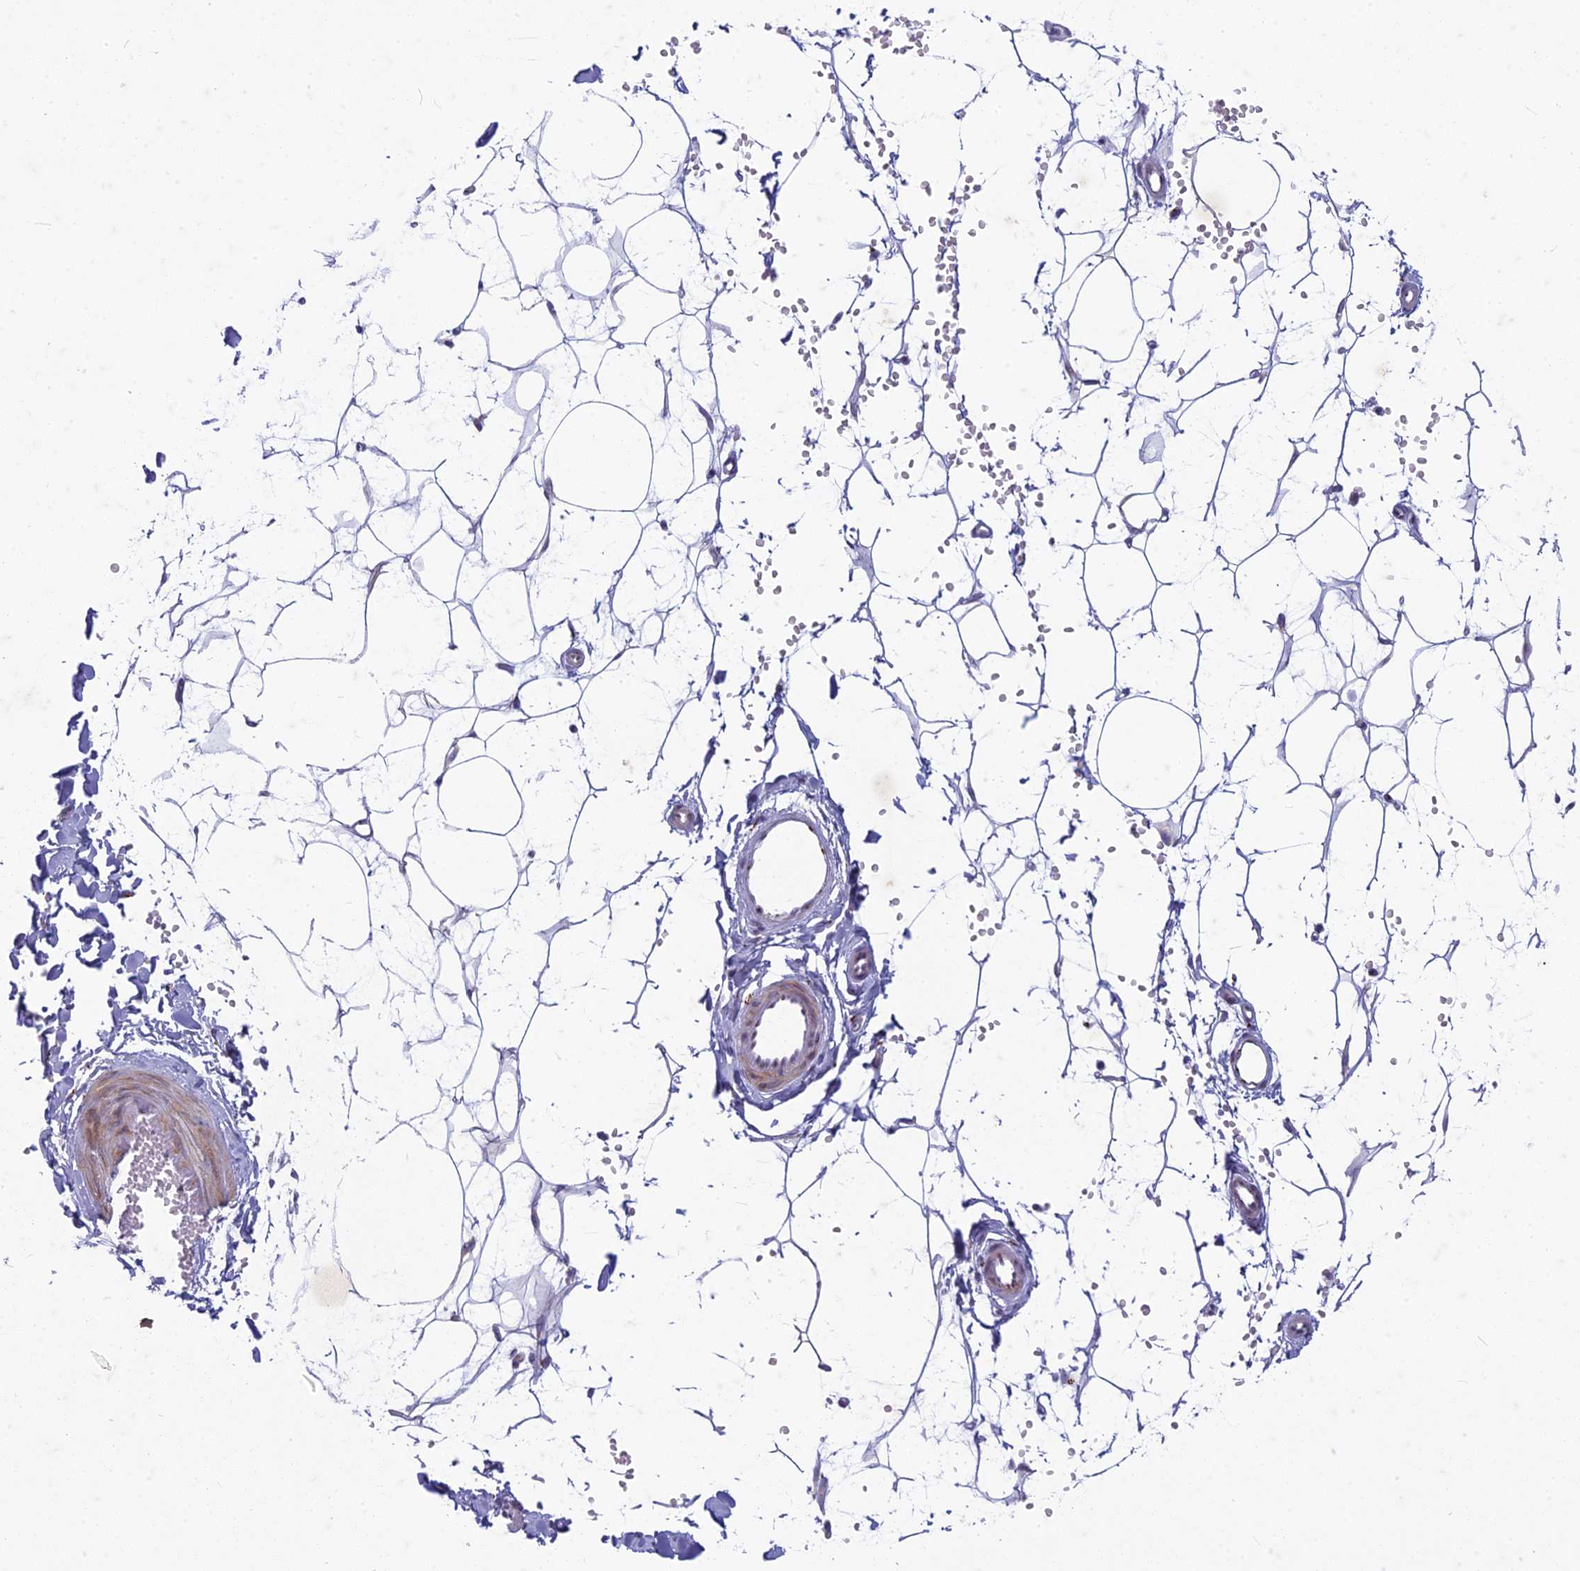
{"staining": {"intensity": "negative", "quantity": "none", "location": "none"}, "tissue": "adipose tissue", "cell_type": "Adipocytes", "image_type": "normal", "snomed": [{"axis": "morphology", "description": "Normal tissue, NOS"}, {"axis": "topography", "description": "Breast"}], "caption": "A photomicrograph of adipose tissue stained for a protein exhibits no brown staining in adipocytes. Brightfield microscopy of immunohistochemistry stained with DAB (brown) and hematoxylin (blue), captured at high magnification.", "gene": "FAM3C", "patient": {"sex": "female", "age": 23}}